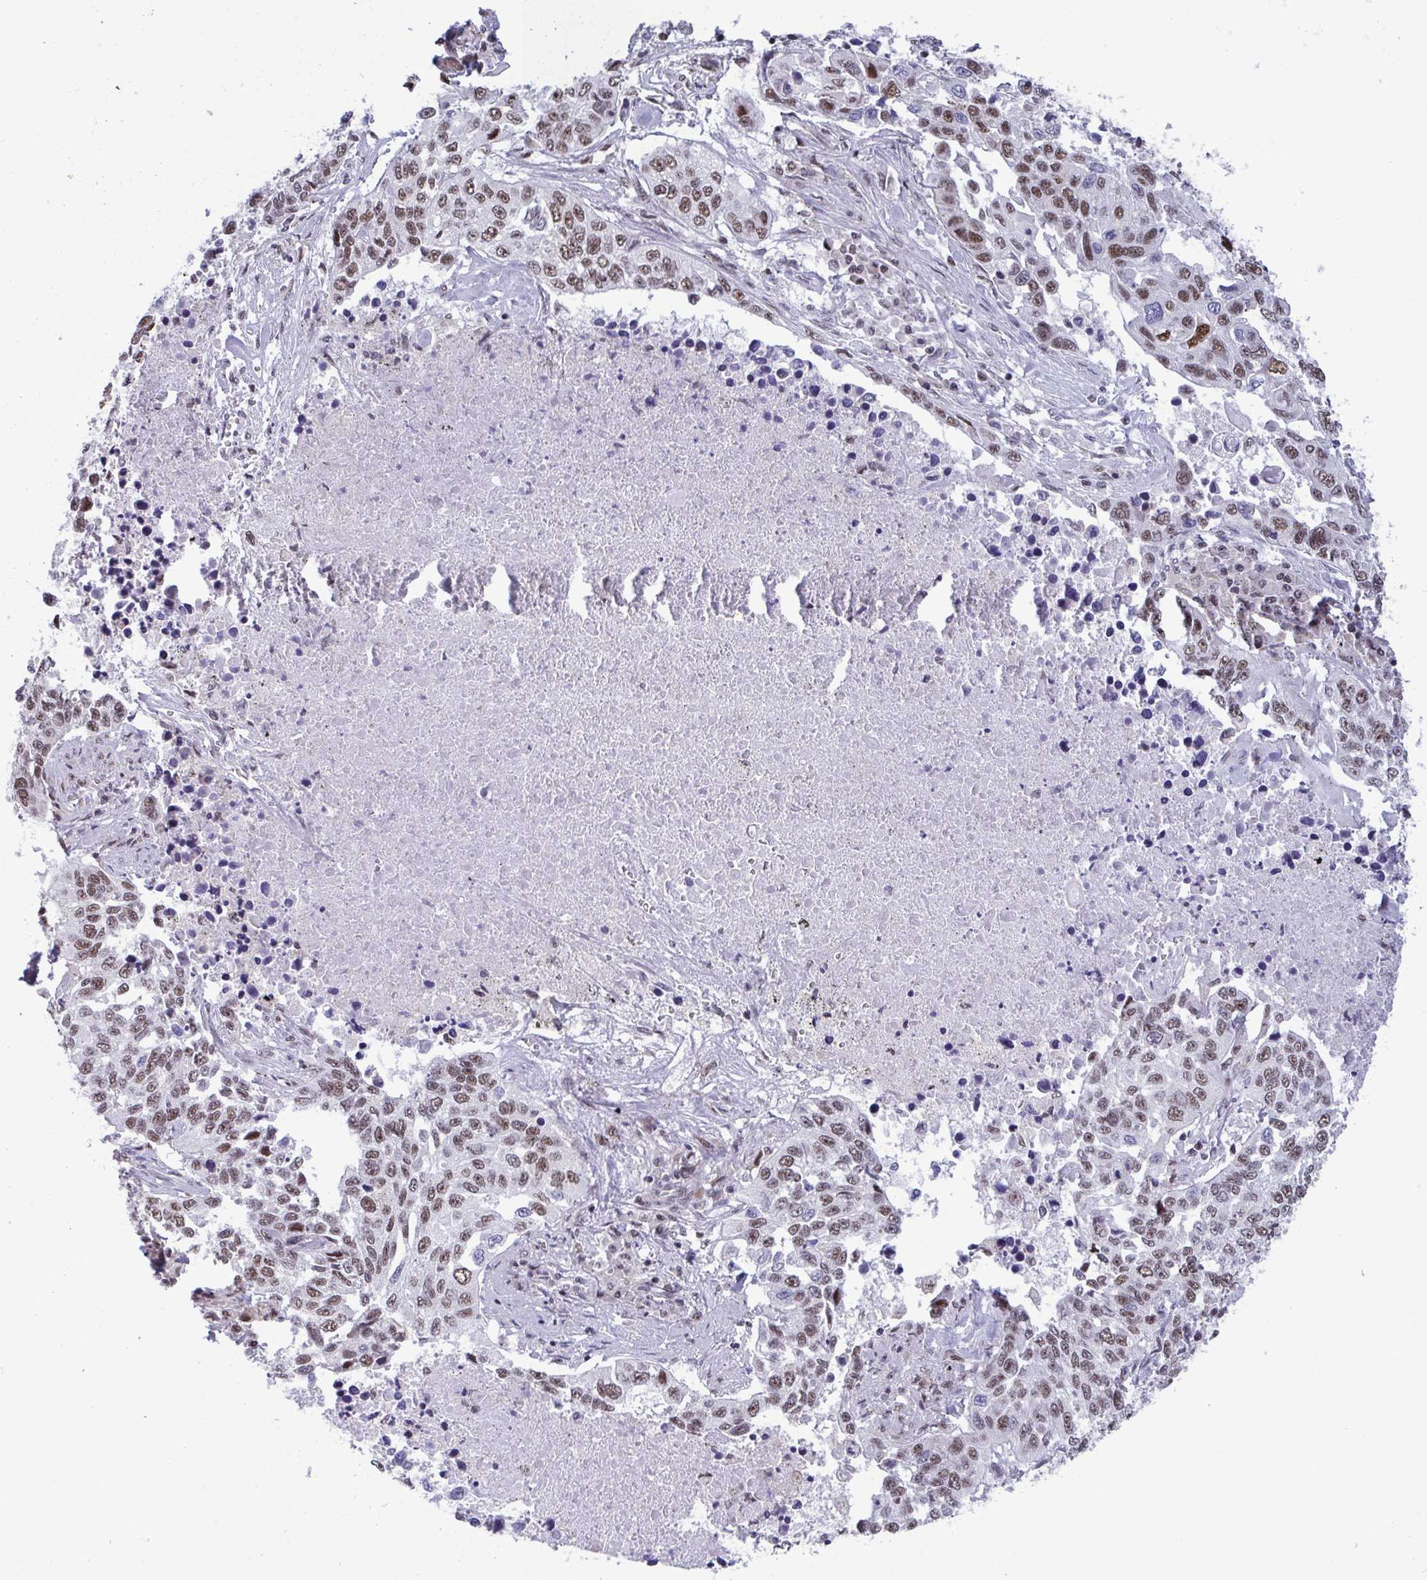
{"staining": {"intensity": "moderate", "quantity": "25%-75%", "location": "nuclear"}, "tissue": "lung cancer", "cell_type": "Tumor cells", "image_type": "cancer", "snomed": [{"axis": "morphology", "description": "Squamous cell carcinoma, NOS"}, {"axis": "topography", "description": "Lung"}], "caption": "An IHC image of neoplastic tissue is shown. Protein staining in brown shows moderate nuclear positivity in lung cancer (squamous cell carcinoma) within tumor cells.", "gene": "WBP11", "patient": {"sex": "male", "age": 62}}